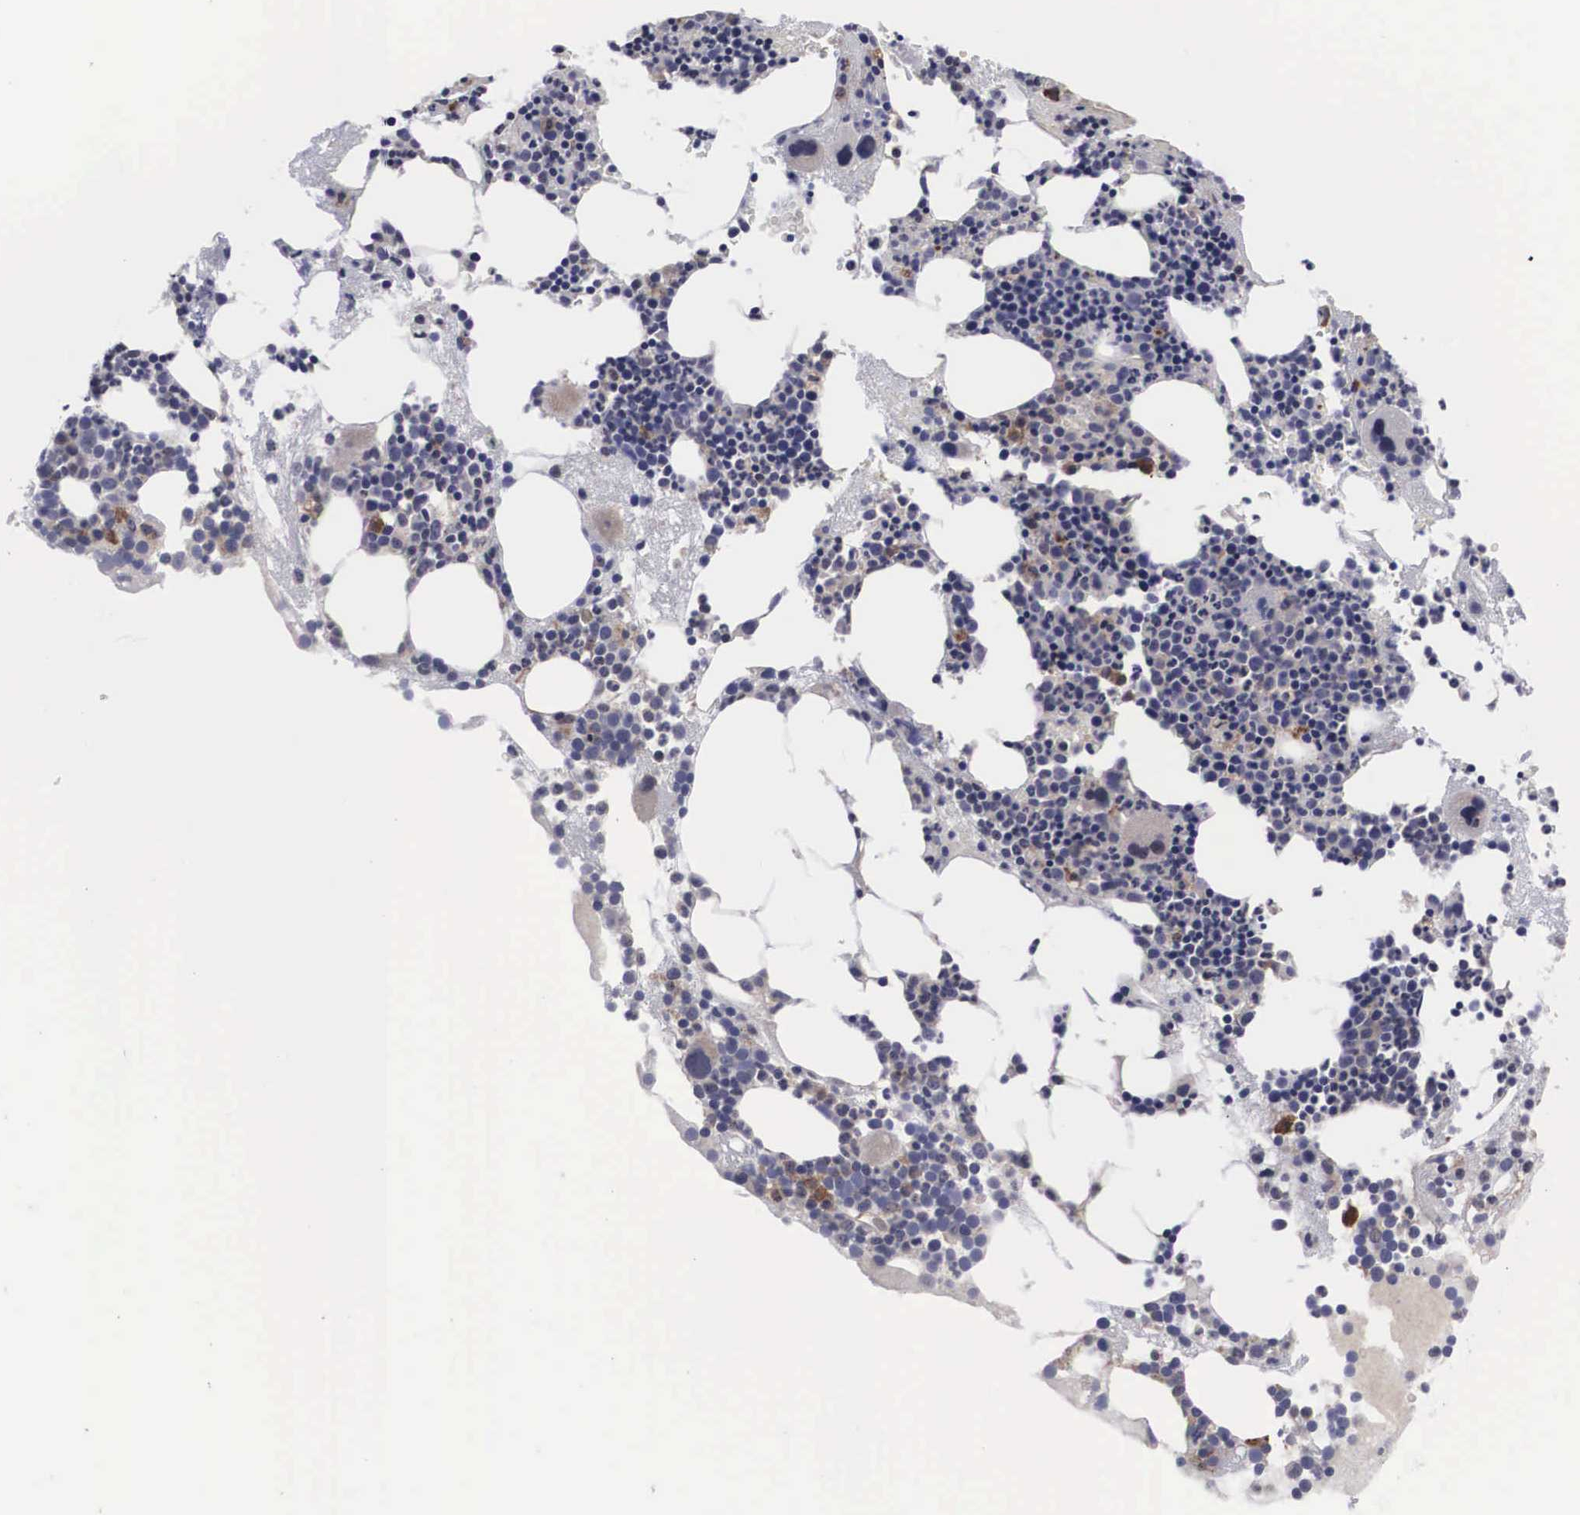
{"staining": {"intensity": "strong", "quantity": "25%-75%", "location": "cytoplasmic/membranous"}, "tissue": "bone marrow", "cell_type": "Hematopoietic cells", "image_type": "normal", "snomed": [{"axis": "morphology", "description": "Normal tissue, NOS"}, {"axis": "topography", "description": "Bone marrow"}], "caption": "Immunohistochemistry image of unremarkable bone marrow: bone marrow stained using immunohistochemistry exhibits high levels of strong protein expression localized specifically in the cytoplasmic/membranous of hematopoietic cells, appearing as a cytoplasmic/membranous brown color.", "gene": "CRELD2", "patient": {"sex": "male", "age": 75}}